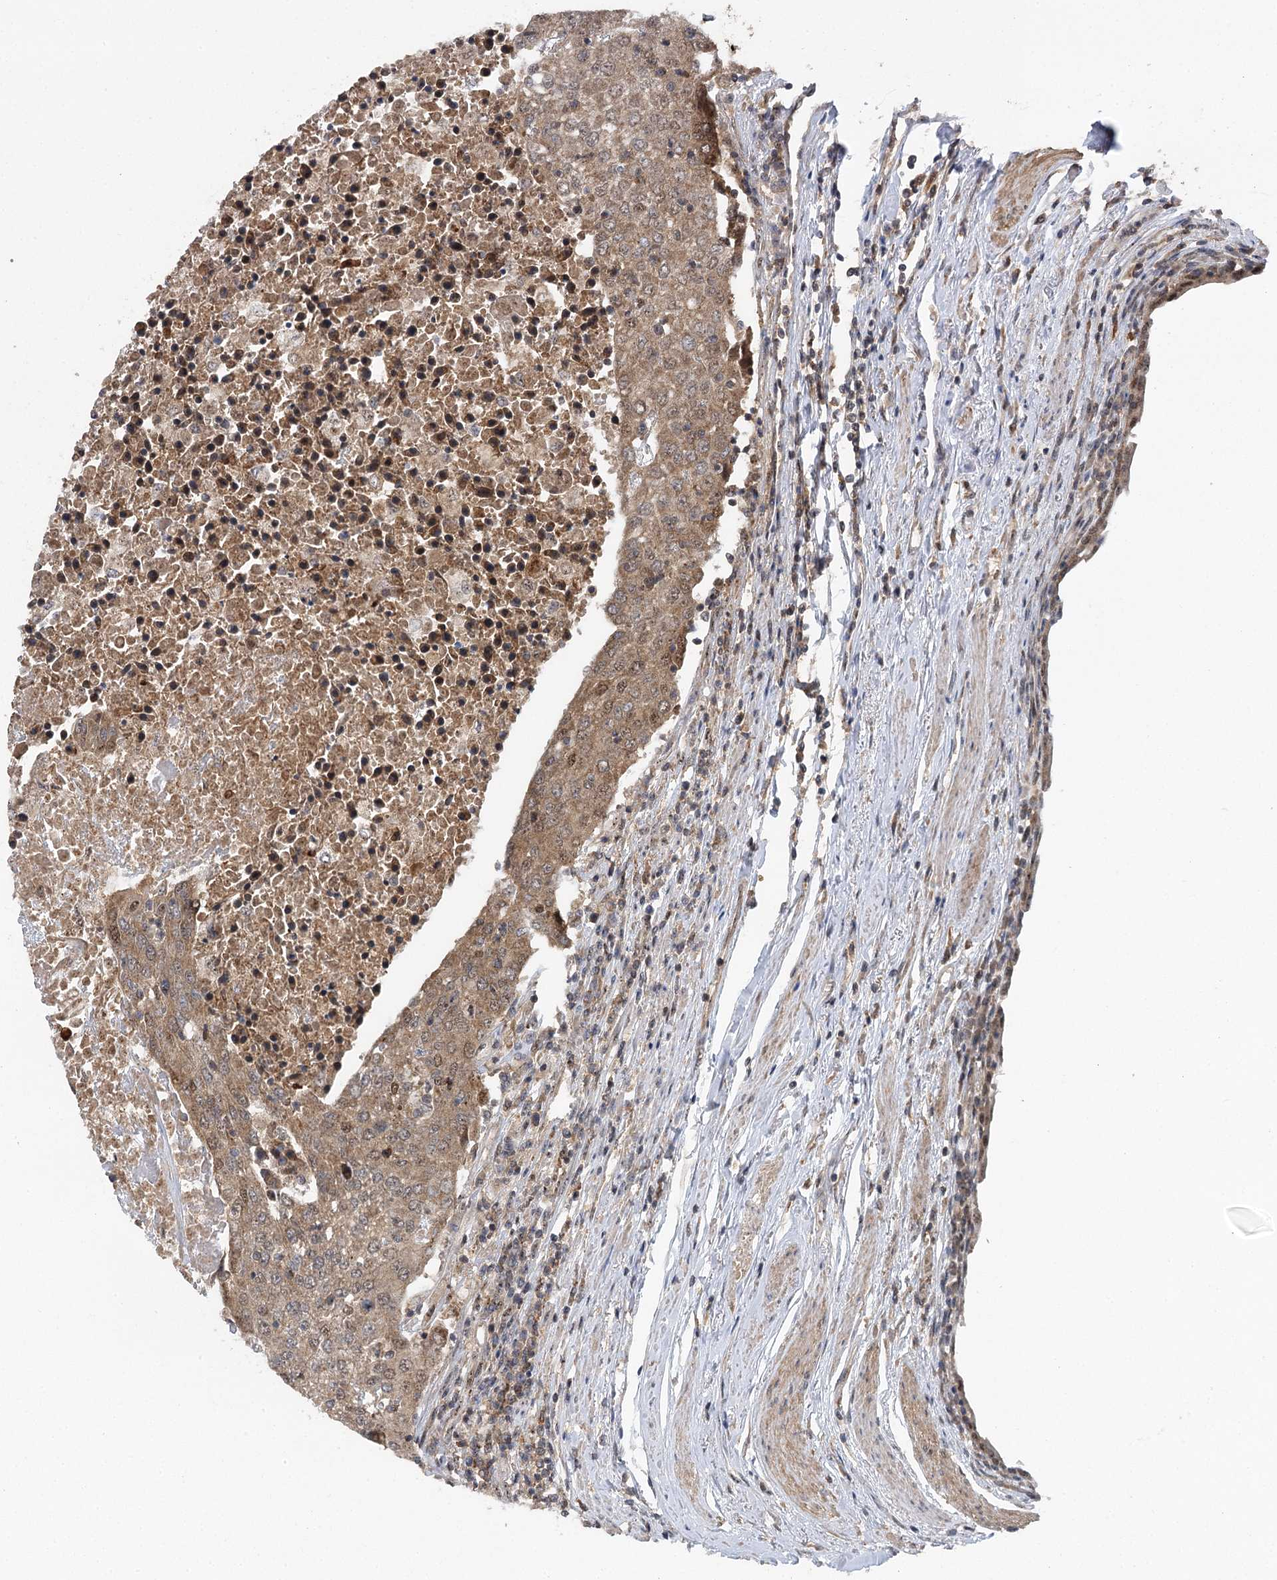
{"staining": {"intensity": "moderate", "quantity": "25%-75%", "location": "cytoplasmic/membranous,nuclear"}, "tissue": "urothelial cancer", "cell_type": "Tumor cells", "image_type": "cancer", "snomed": [{"axis": "morphology", "description": "Urothelial carcinoma, High grade"}, {"axis": "topography", "description": "Urinary bladder"}], "caption": "IHC (DAB) staining of human urothelial cancer shows moderate cytoplasmic/membranous and nuclear protein staining in approximately 25%-75% of tumor cells. (DAB (3,3'-diaminobenzidine) IHC, brown staining for protein, blue staining for nuclei).", "gene": "C12orf4", "patient": {"sex": "female", "age": 85}}